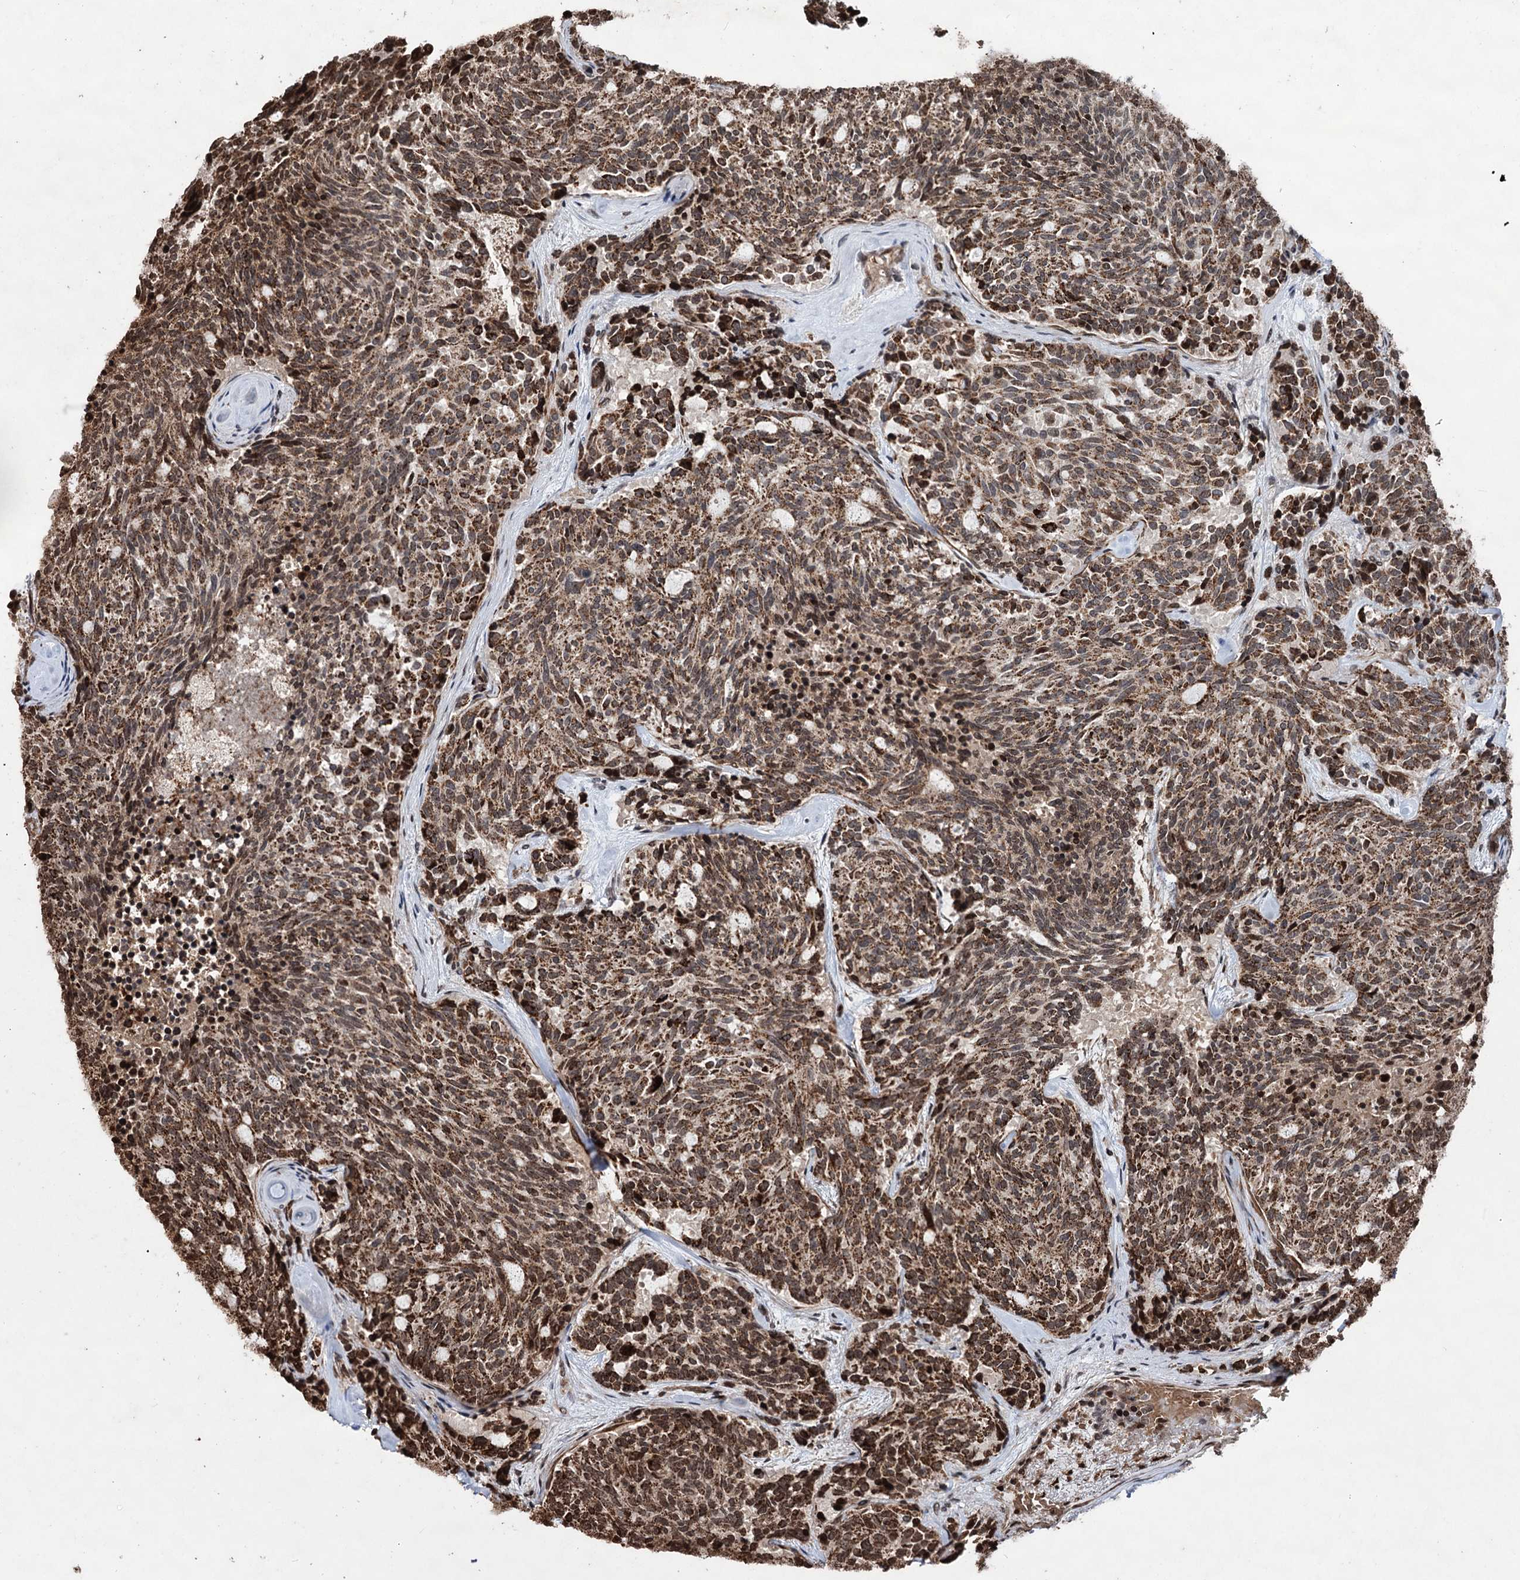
{"staining": {"intensity": "strong", "quantity": ">75%", "location": "cytoplasmic/membranous,nuclear"}, "tissue": "carcinoid", "cell_type": "Tumor cells", "image_type": "cancer", "snomed": [{"axis": "morphology", "description": "Carcinoid, malignant, NOS"}, {"axis": "topography", "description": "Pancreas"}], "caption": "Tumor cells display high levels of strong cytoplasmic/membranous and nuclear staining in approximately >75% of cells in carcinoid (malignant).", "gene": "EYA4", "patient": {"sex": "female", "age": 54}}